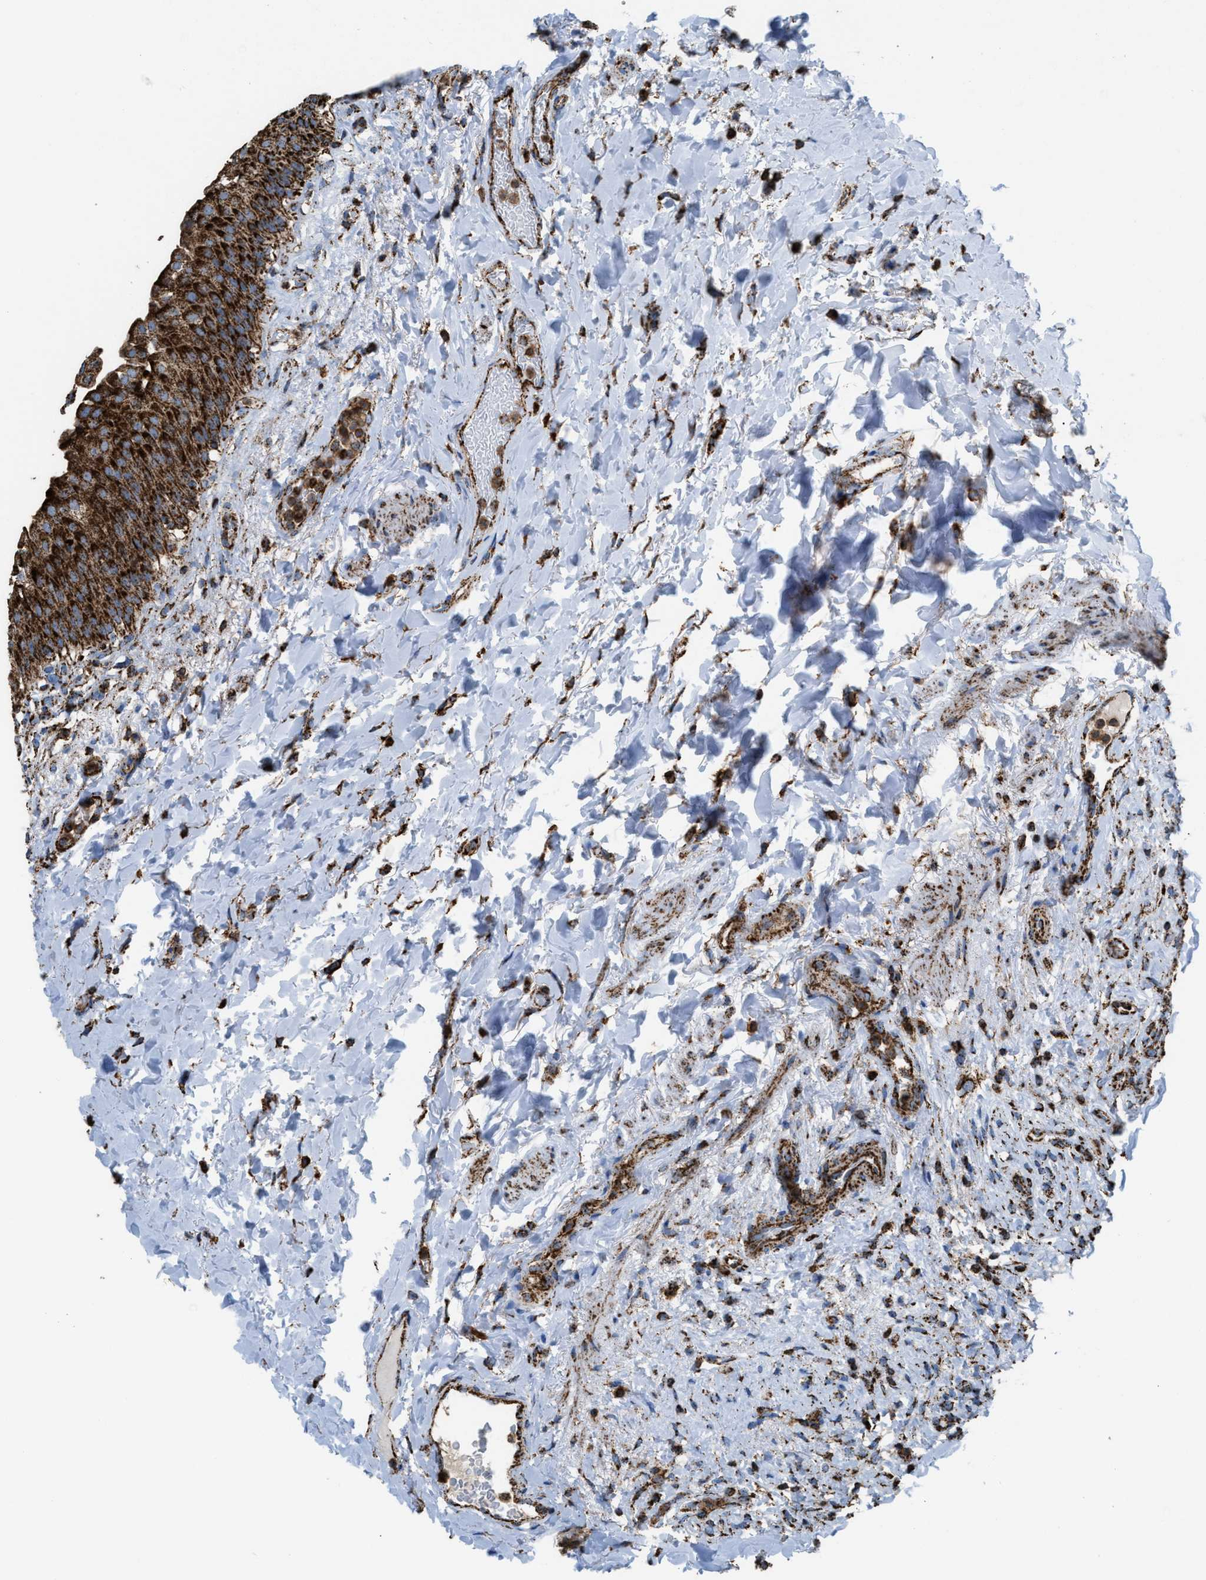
{"staining": {"intensity": "strong", "quantity": ">75%", "location": "cytoplasmic/membranous"}, "tissue": "urinary bladder", "cell_type": "Urothelial cells", "image_type": "normal", "snomed": [{"axis": "morphology", "description": "Normal tissue, NOS"}, {"axis": "topography", "description": "Urinary bladder"}], "caption": "Urinary bladder stained with a brown dye displays strong cytoplasmic/membranous positive staining in about >75% of urothelial cells.", "gene": "ECHS1", "patient": {"sex": "female", "age": 60}}